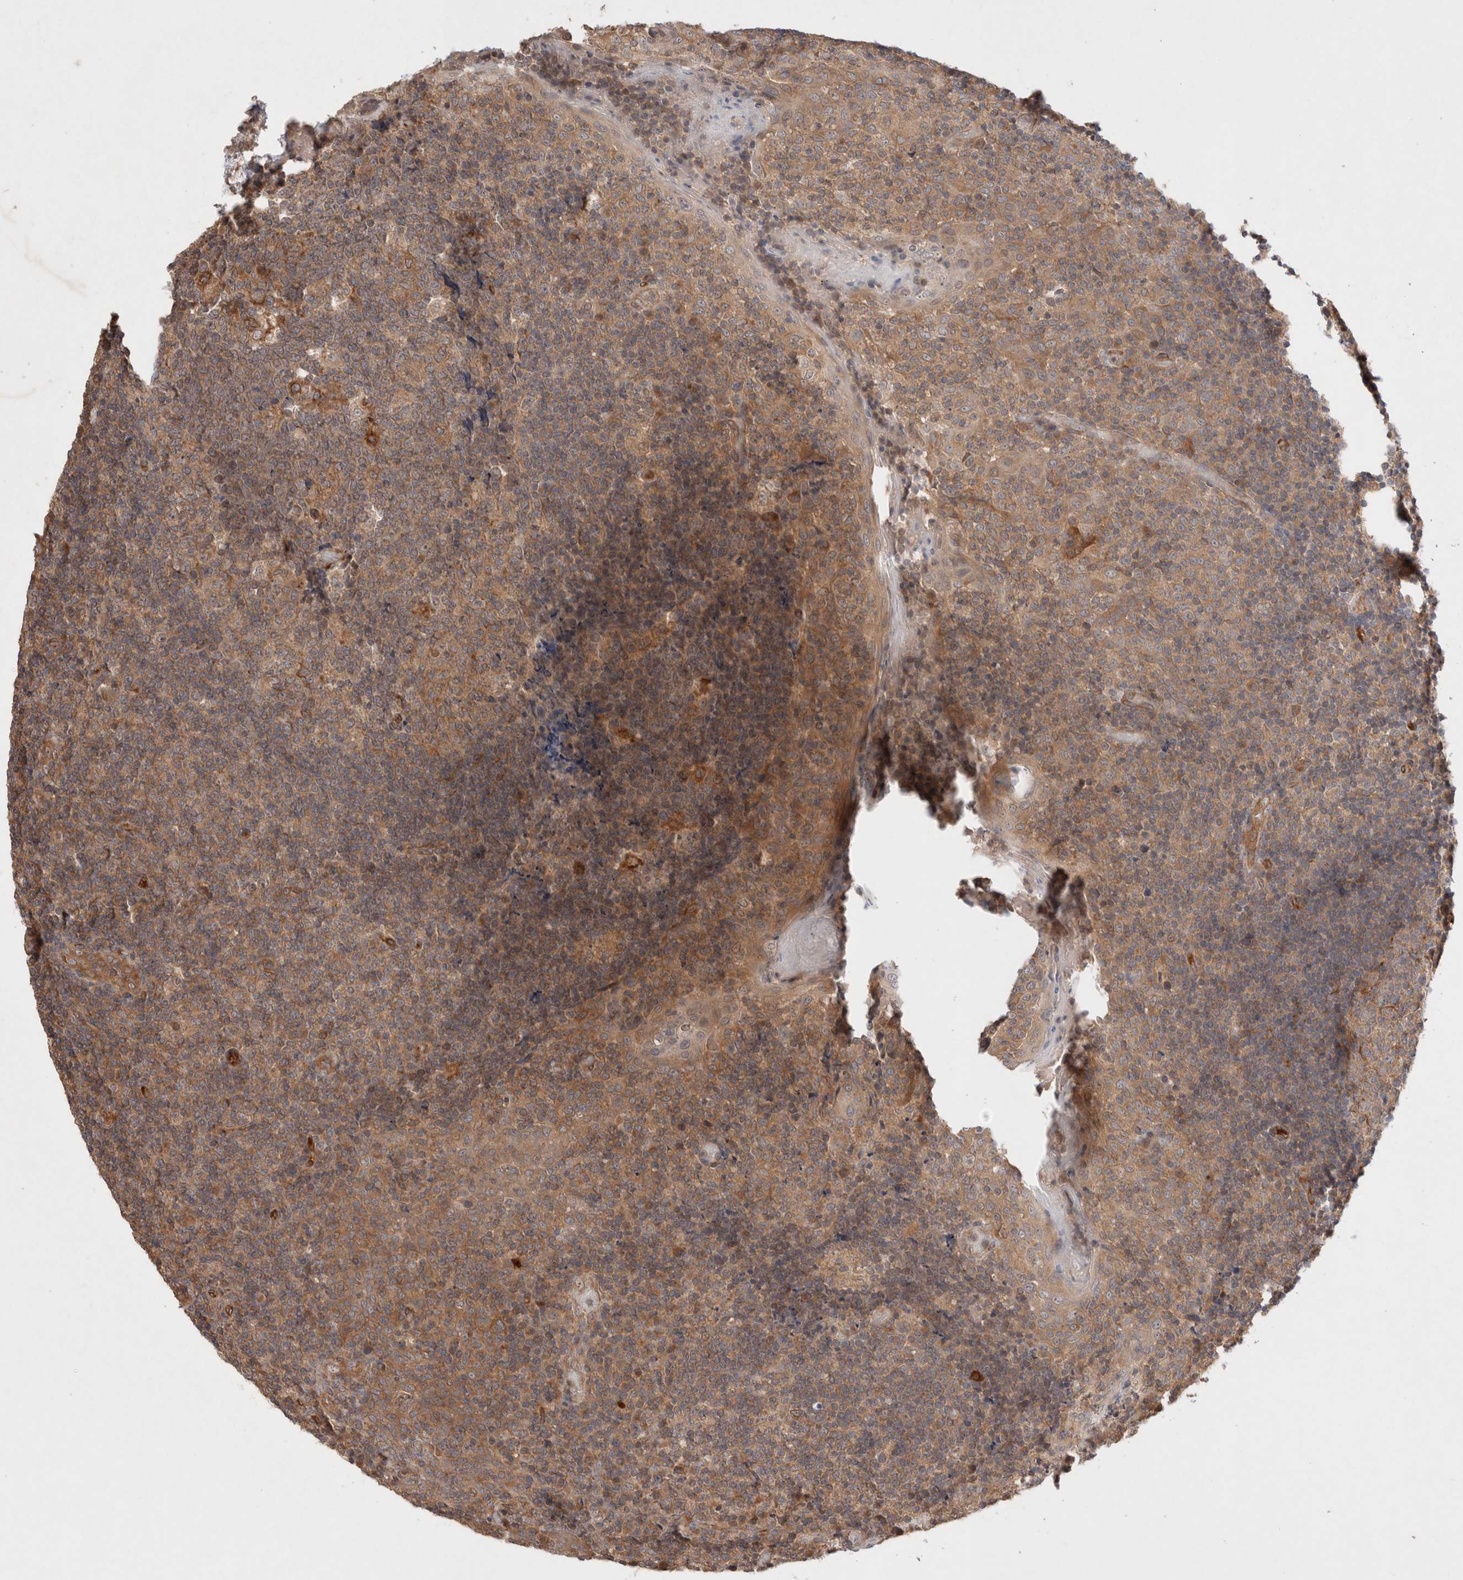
{"staining": {"intensity": "moderate", "quantity": ">75%", "location": "cytoplasmic/membranous"}, "tissue": "tonsil", "cell_type": "Germinal center cells", "image_type": "normal", "snomed": [{"axis": "morphology", "description": "Normal tissue, NOS"}, {"axis": "topography", "description": "Tonsil"}], "caption": "Benign tonsil displays moderate cytoplasmic/membranous expression in about >75% of germinal center cells The protein of interest is stained brown, and the nuclei are stained in blue (DAB (3,3'-diaminobenzidine) IHC with brightfield microscopy, high magnification)..", "gene": "KLHL20", "patient": {"sex": "female", "age": 19}}